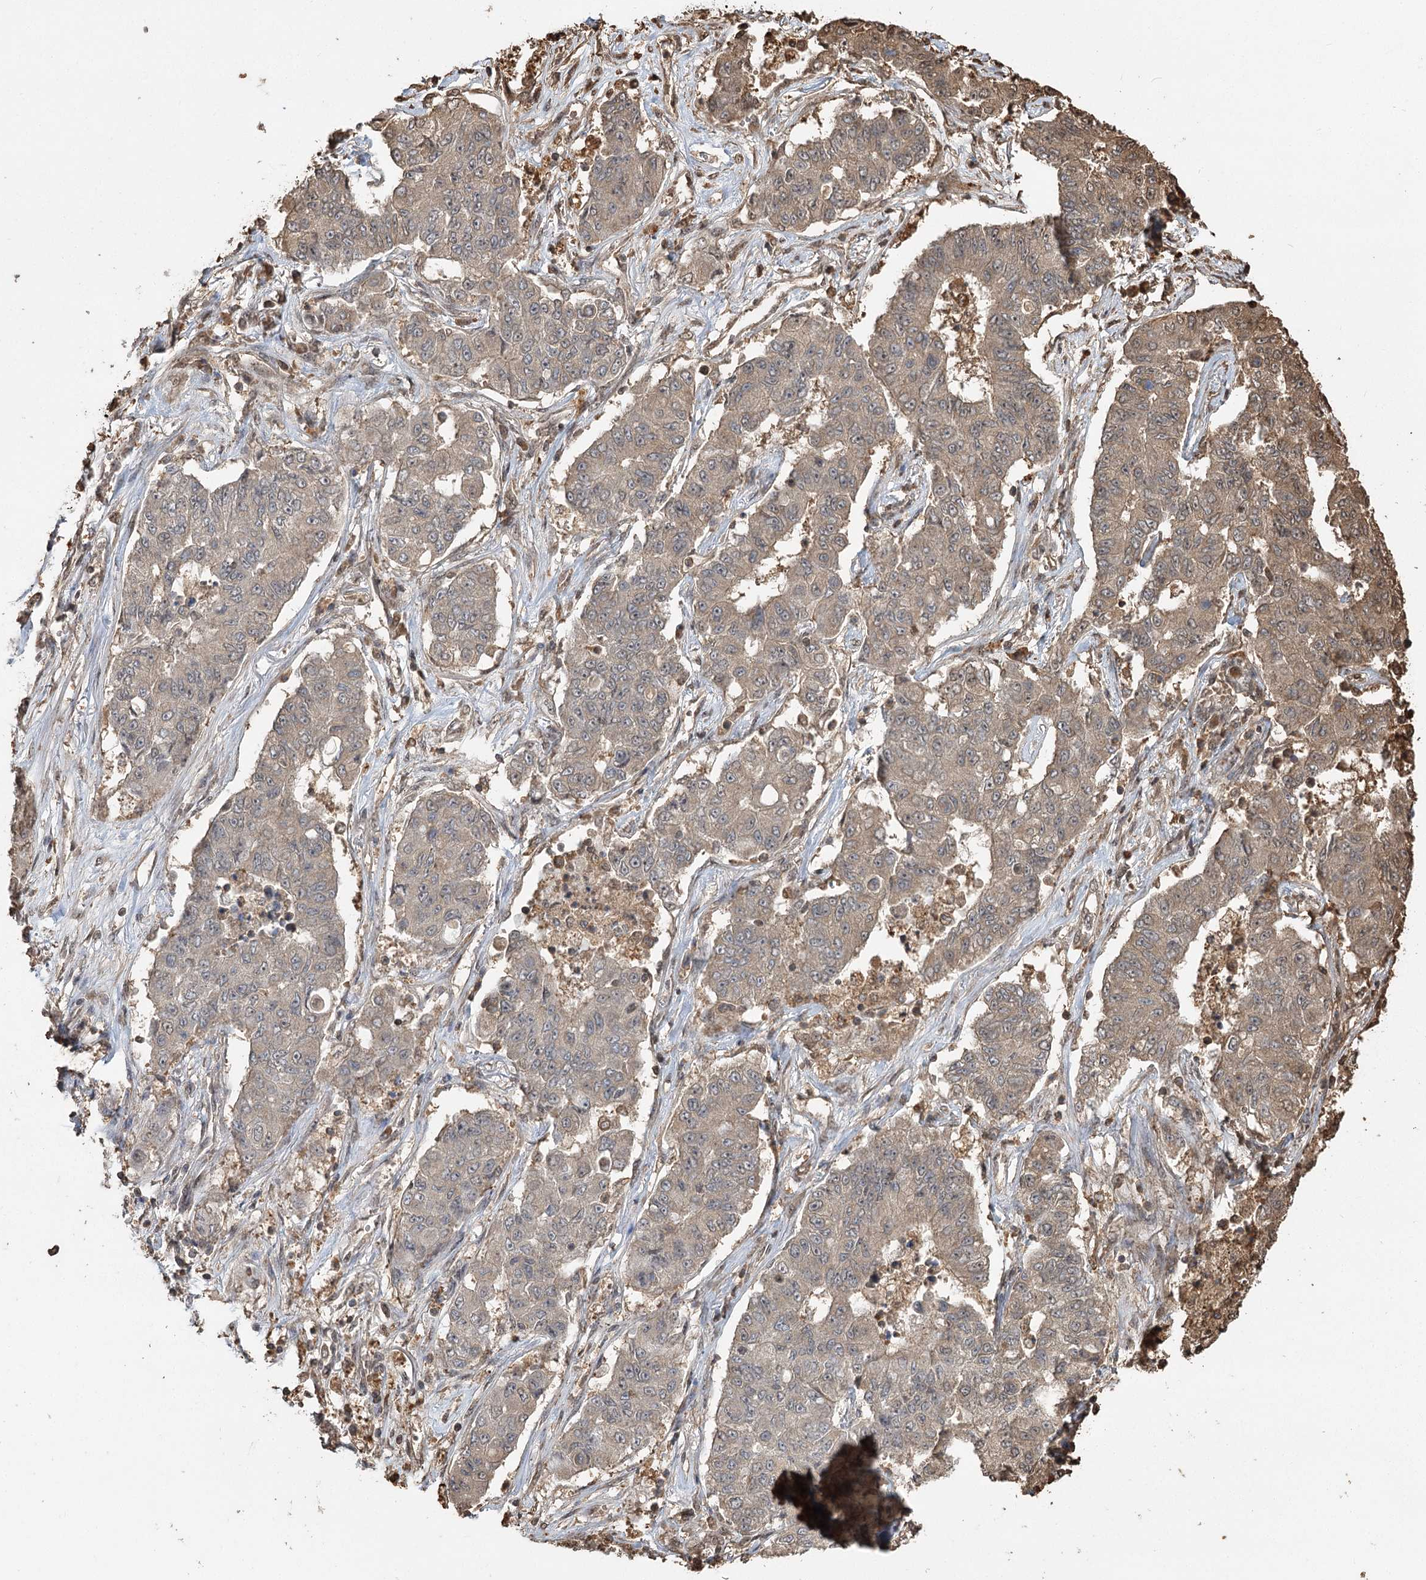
{"staining": {"intensity": "weak", "quantity": "<25%", "location": "cytoplasmic/membranous"}, "tissue": "lung cancer", "cell_type": "Tumor cells", "image_type": "cancer", "snomed": [{"axis": "morphology", "description": "Squamous cell carcinoma, NOS"}, {"axis": "topography", "description": "Lung"}], "caption": "Tumor cells show no significant protein positivity in lung squamous cell carcinoma.", "gene": "PLCH1", "patient": {"sex": "male", "age": 74}}